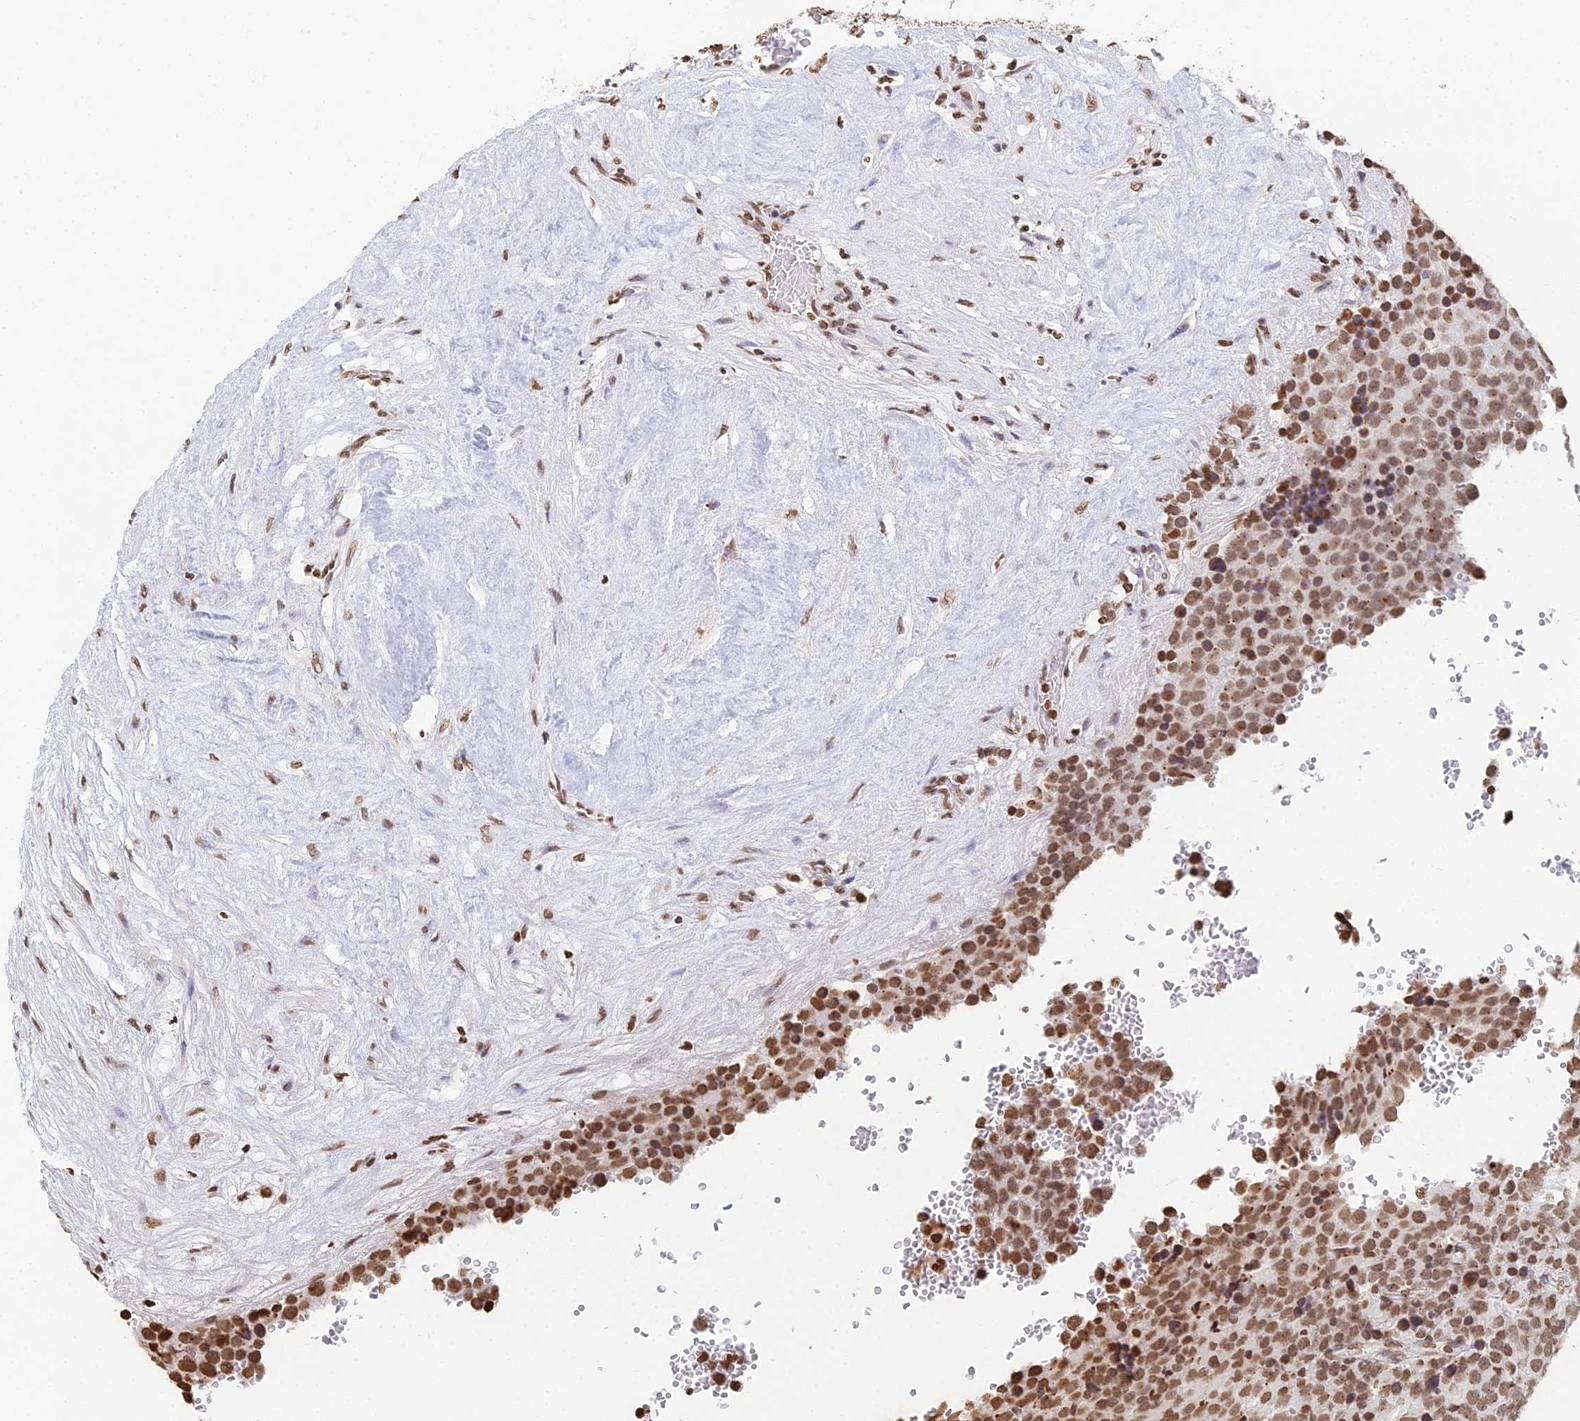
{"staining": {"intensity": "moderate", "quantity": ">75%", "location": "nuclear"}, "tissue": "testis cancer", "cell_type": "Tumor cells", "image_type": "cancer", "snomed": [{"axis": "morphology", "description": "Seminoma, NOS"}, {"axis": "topography", "description": "Testis"}], "caption": "The image shows staining of testis cancer, revealing moderate nuclear protein positivity (brown color) within tumor cells.", "gene": "GBP3", "patient": {"sex": "male", "age": 71}}